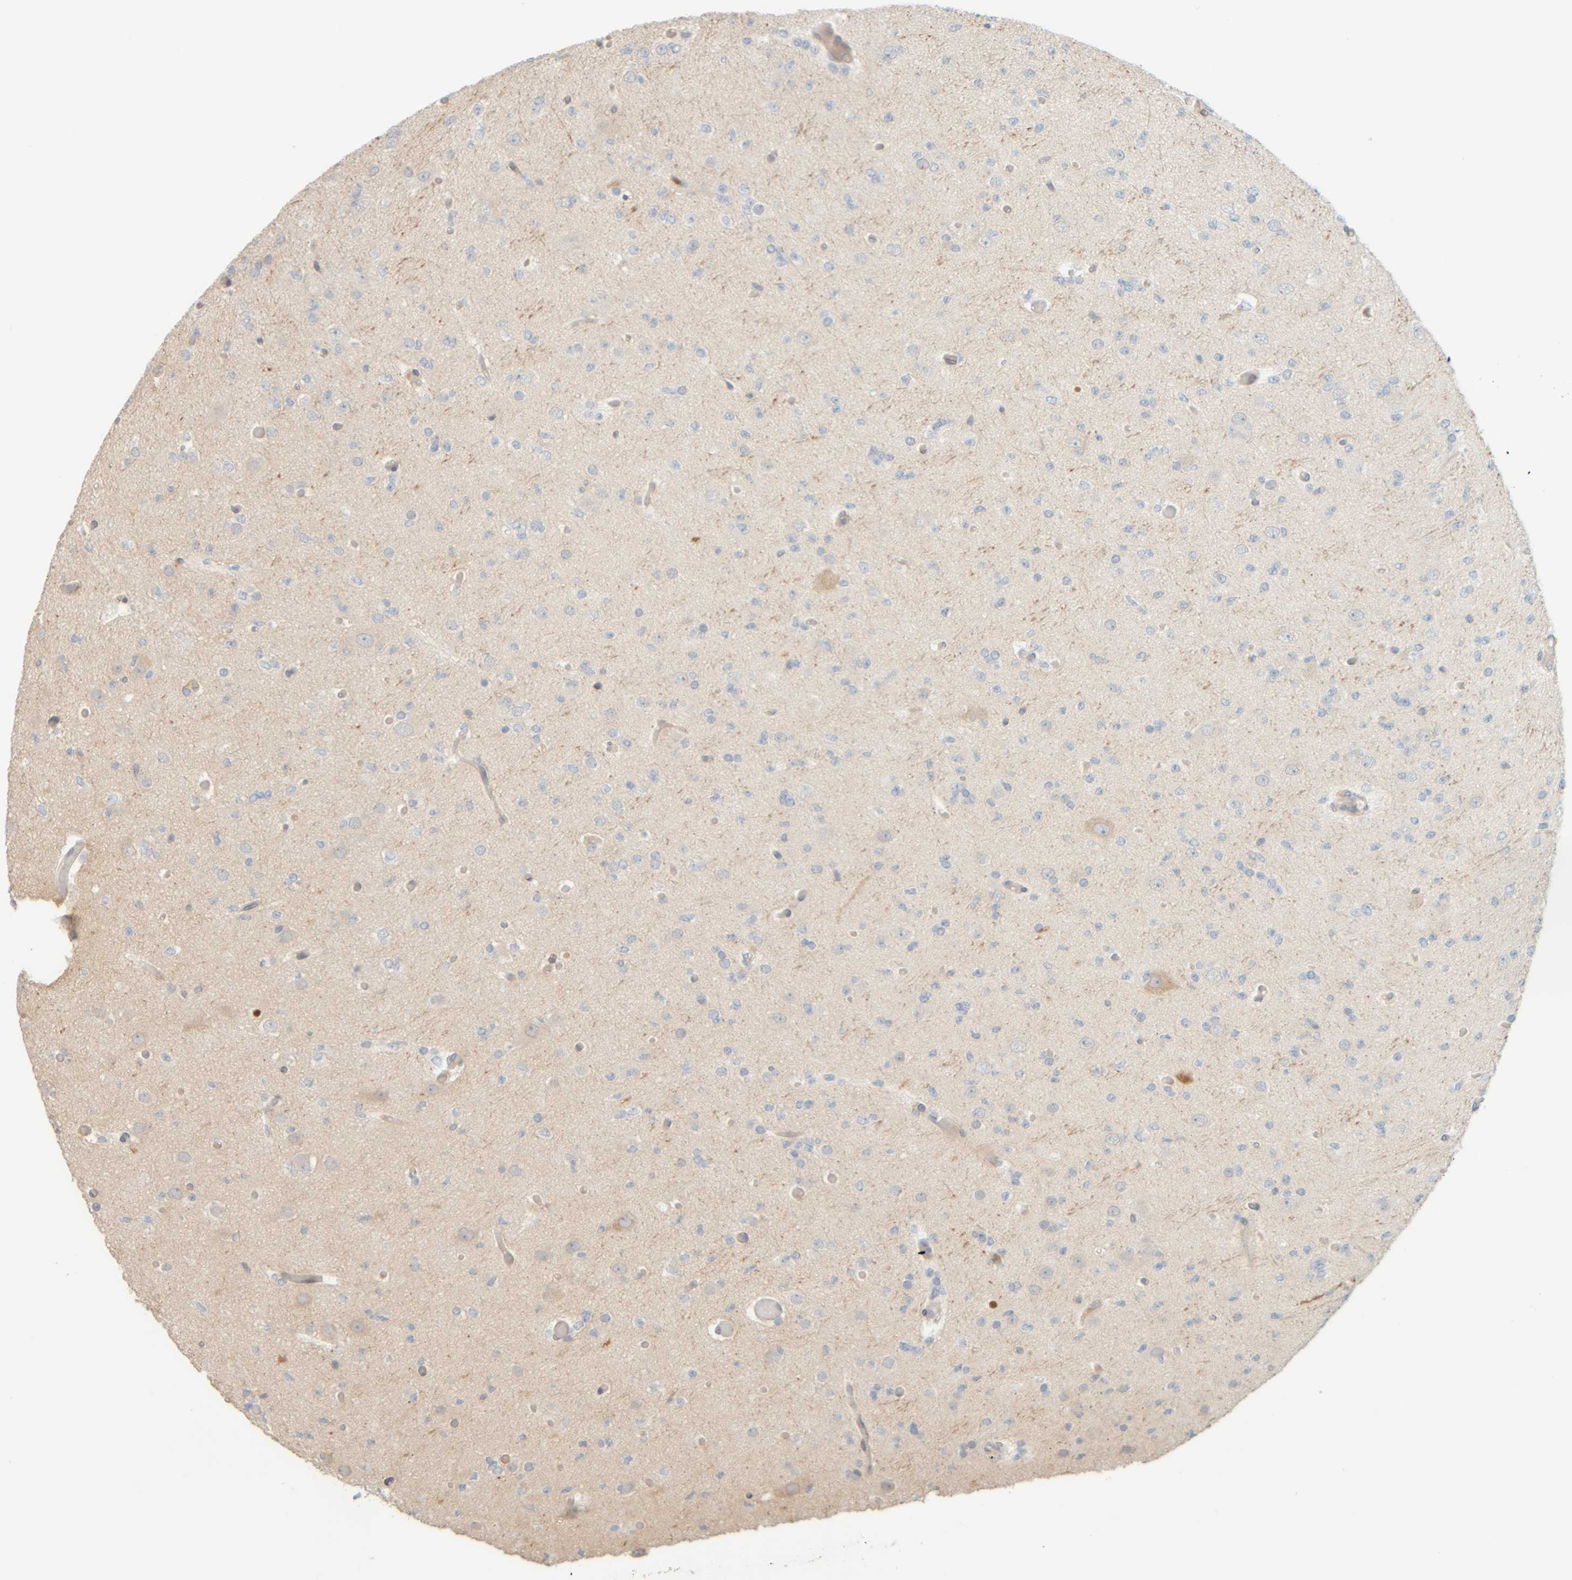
{"staining": {"intensity": "negative", "quantity": "none", "location": "none"}, "tissue": "glioma", "cell_type": "Tumor cells", "image_type": "cancer", "snomed": [{"axis": "morphology", "description": "Glioma, malignant, Low grade"}, {"axis": "topography", "description": "Brain"}], "caption": "This is an IHC image of human glioma. There is no expression in tumor cells.", "gene": "PTGES3L-AARSD1", "patient": {"sex": "female", "age": 22}}